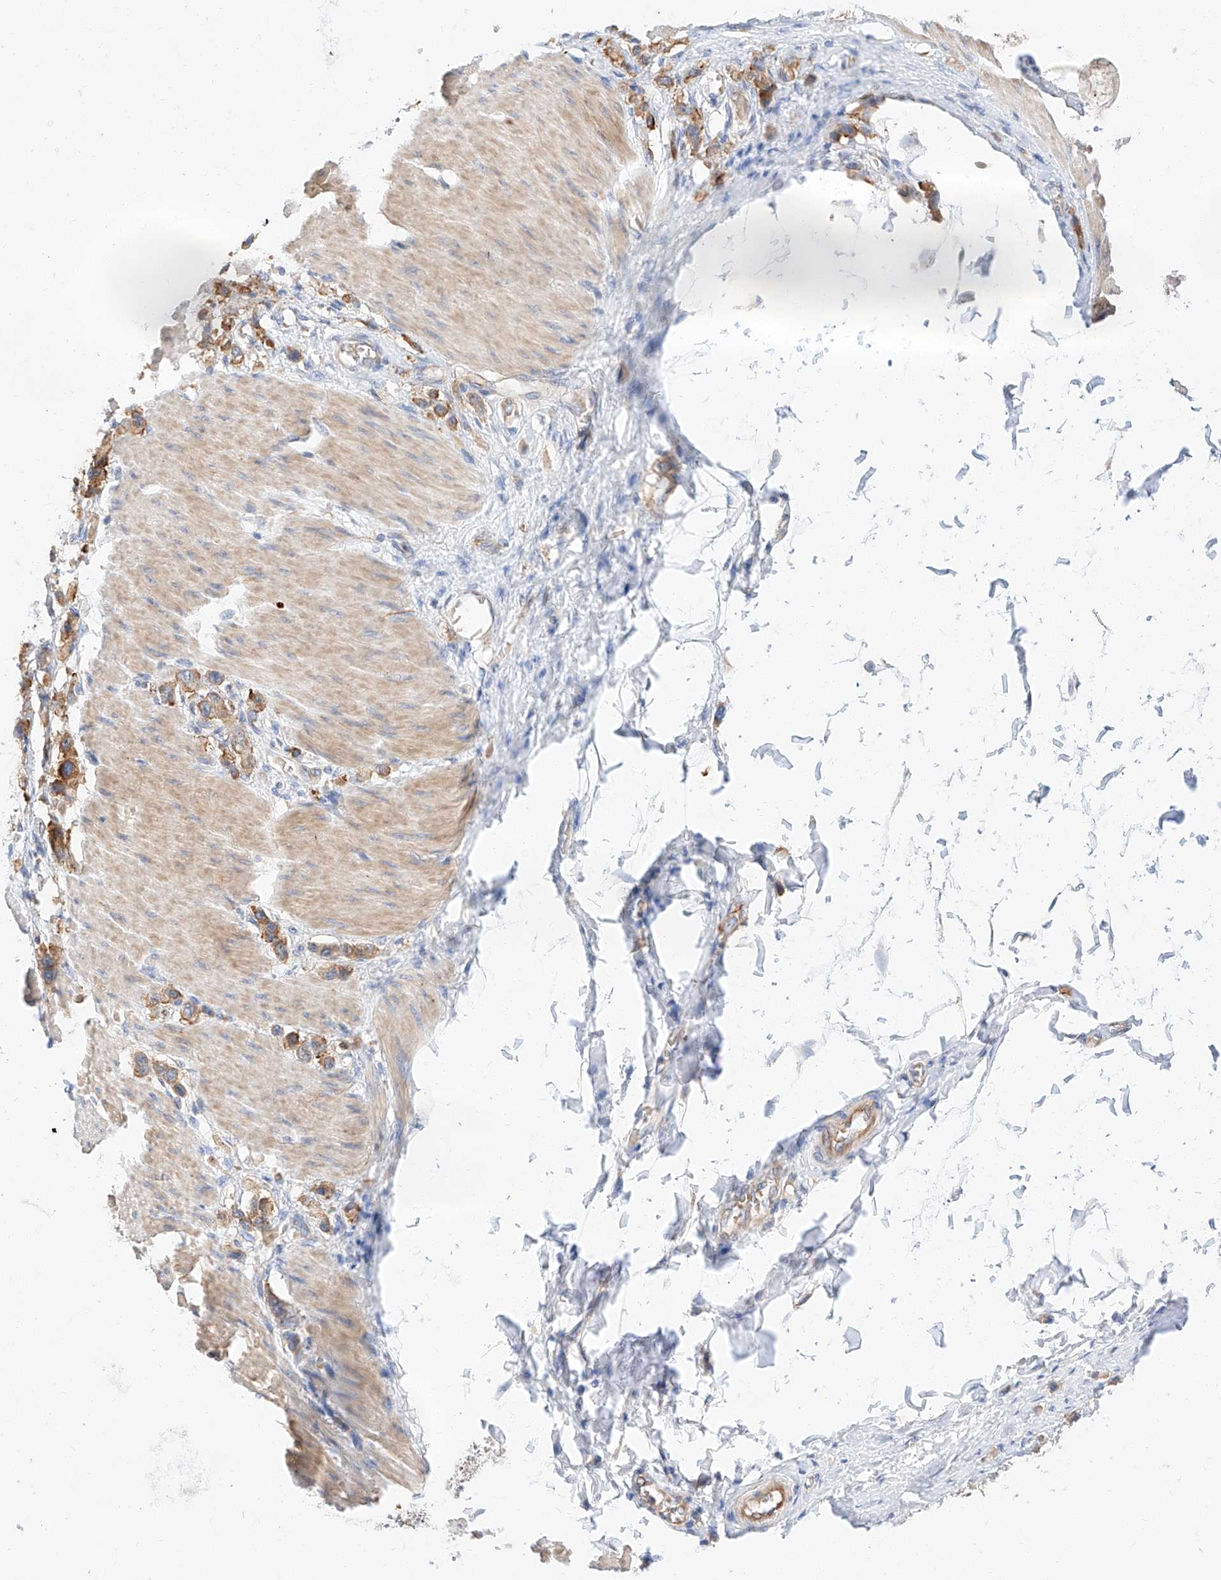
{"staining": {"intensity": "moderate", "quantity": ">75%", "location": "cytoplasmic/membranous"}, "tissue": "stomach cancer", "cell_type": "Tumor cells", "image_type": "cancer", "snomed": [{"axis": "morphology", "description": "Adenocarcinoma, NOS"}, {"axis": "topography", "description": "Stomach"}], "caption": "Stomach adenocarcinoma tissue shows moderate cytoplasmic/membranous positivity in about >75% of tumor cells, visualized by immunohistochemistry. (DAB IHC with brightfield microscopy, high magnification).", "gene": "GLMN", "patient": {"sex": "female", "age": 65}}